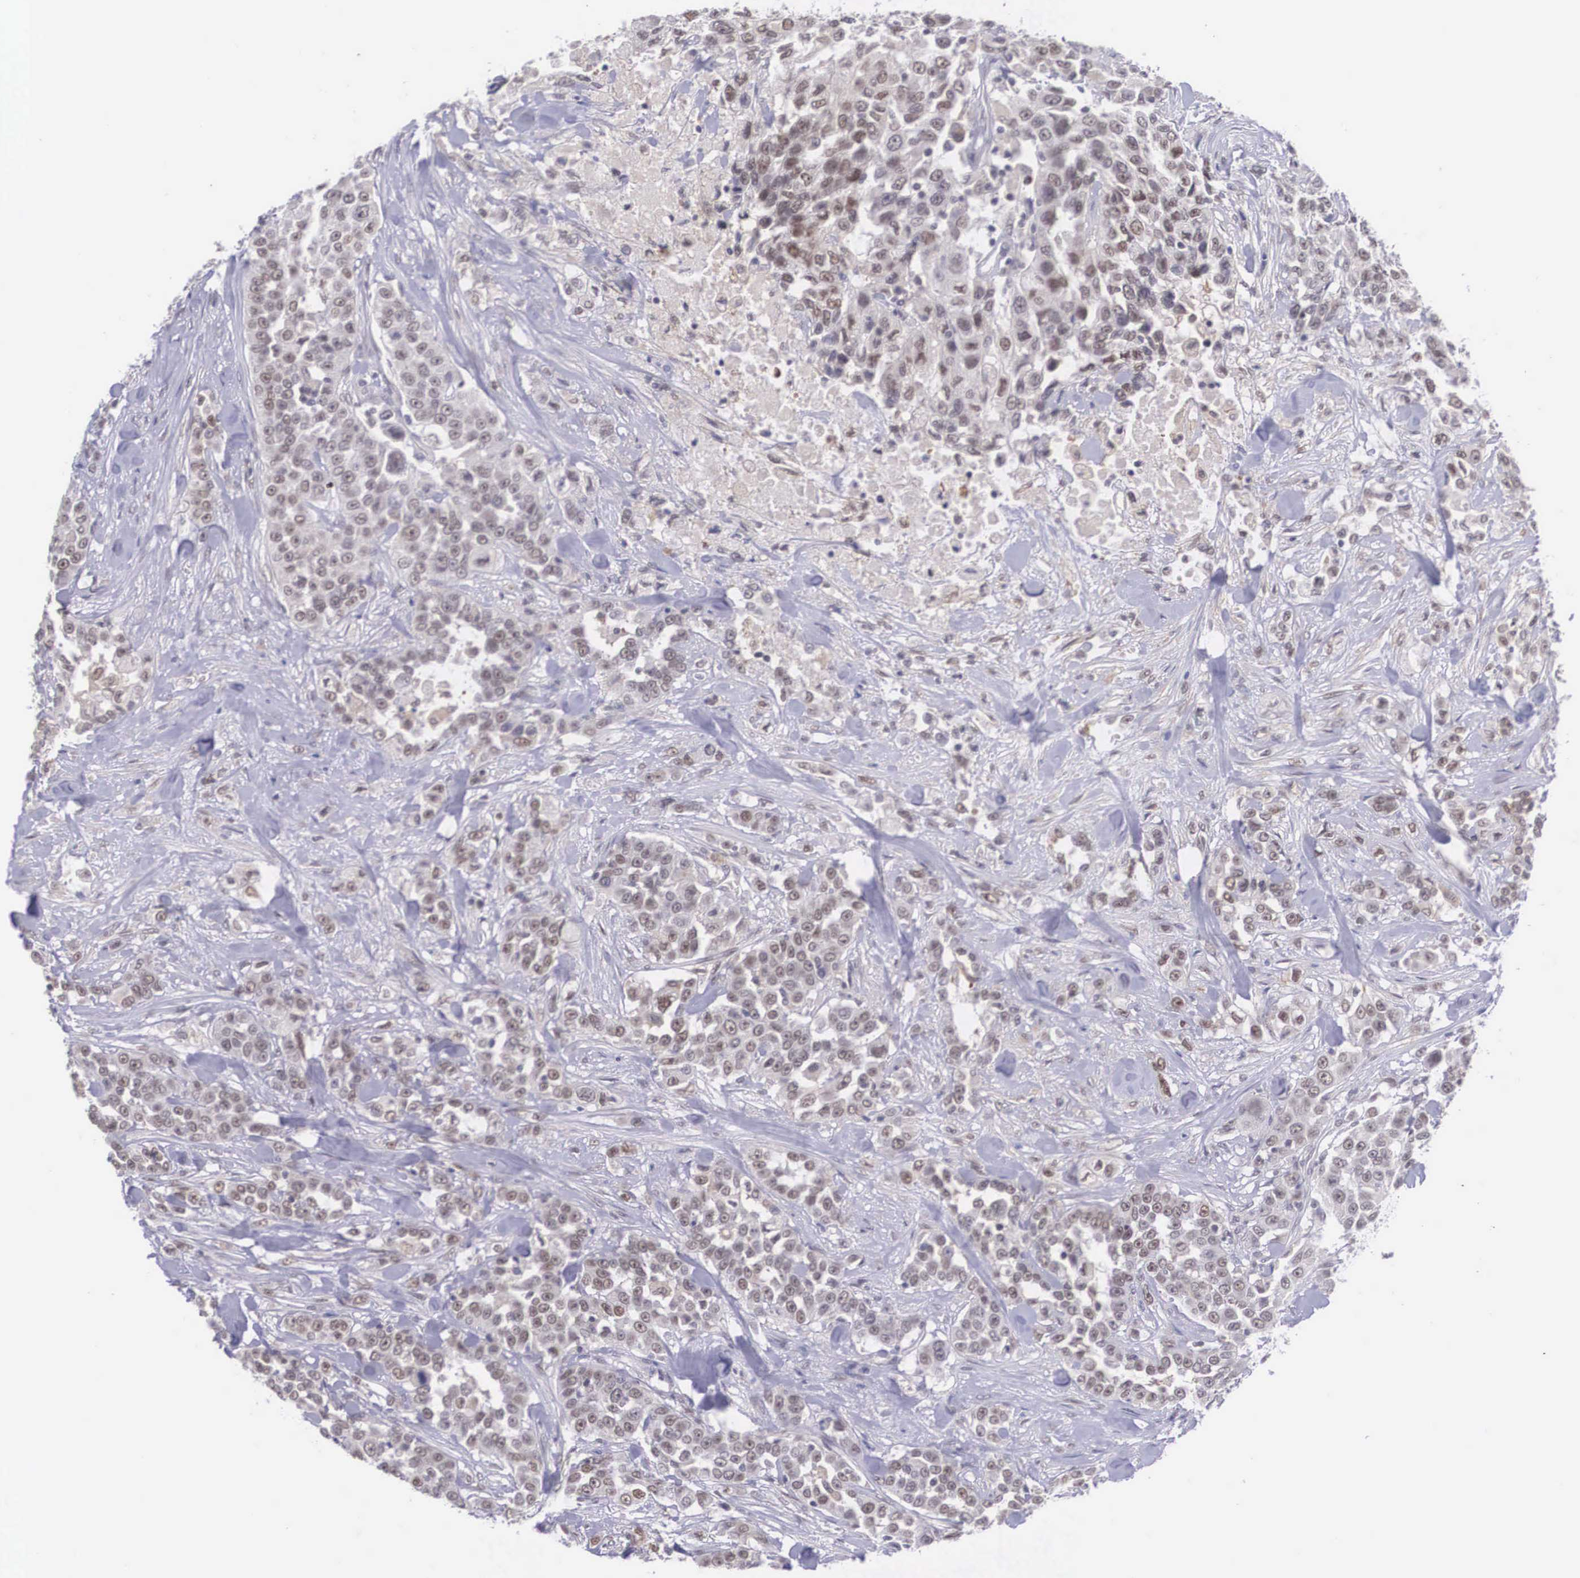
{"staining": {"intensity": "moderate", "quantity": "25%-75%", "location": "cytoplasmic/membranous,nuclear"}, "tissue": "urothelial cancer", "cell_type": "Tumor cells", "image_type": "cancer", "snomed": [{"axis": "morphology", "description": "Urothelial carcinoma, High grade"}, {"axis": "topography", "description": "Urinary bladder"}], "caption": "Protein analysis of urothelial cancer tissue demonstrates moderate cytoplasmic/membranous and nuclear expression in approximately 25%-75% of tumor cells.", "gene": "NINL", "patient": {"sex": "female", "age": 80}}